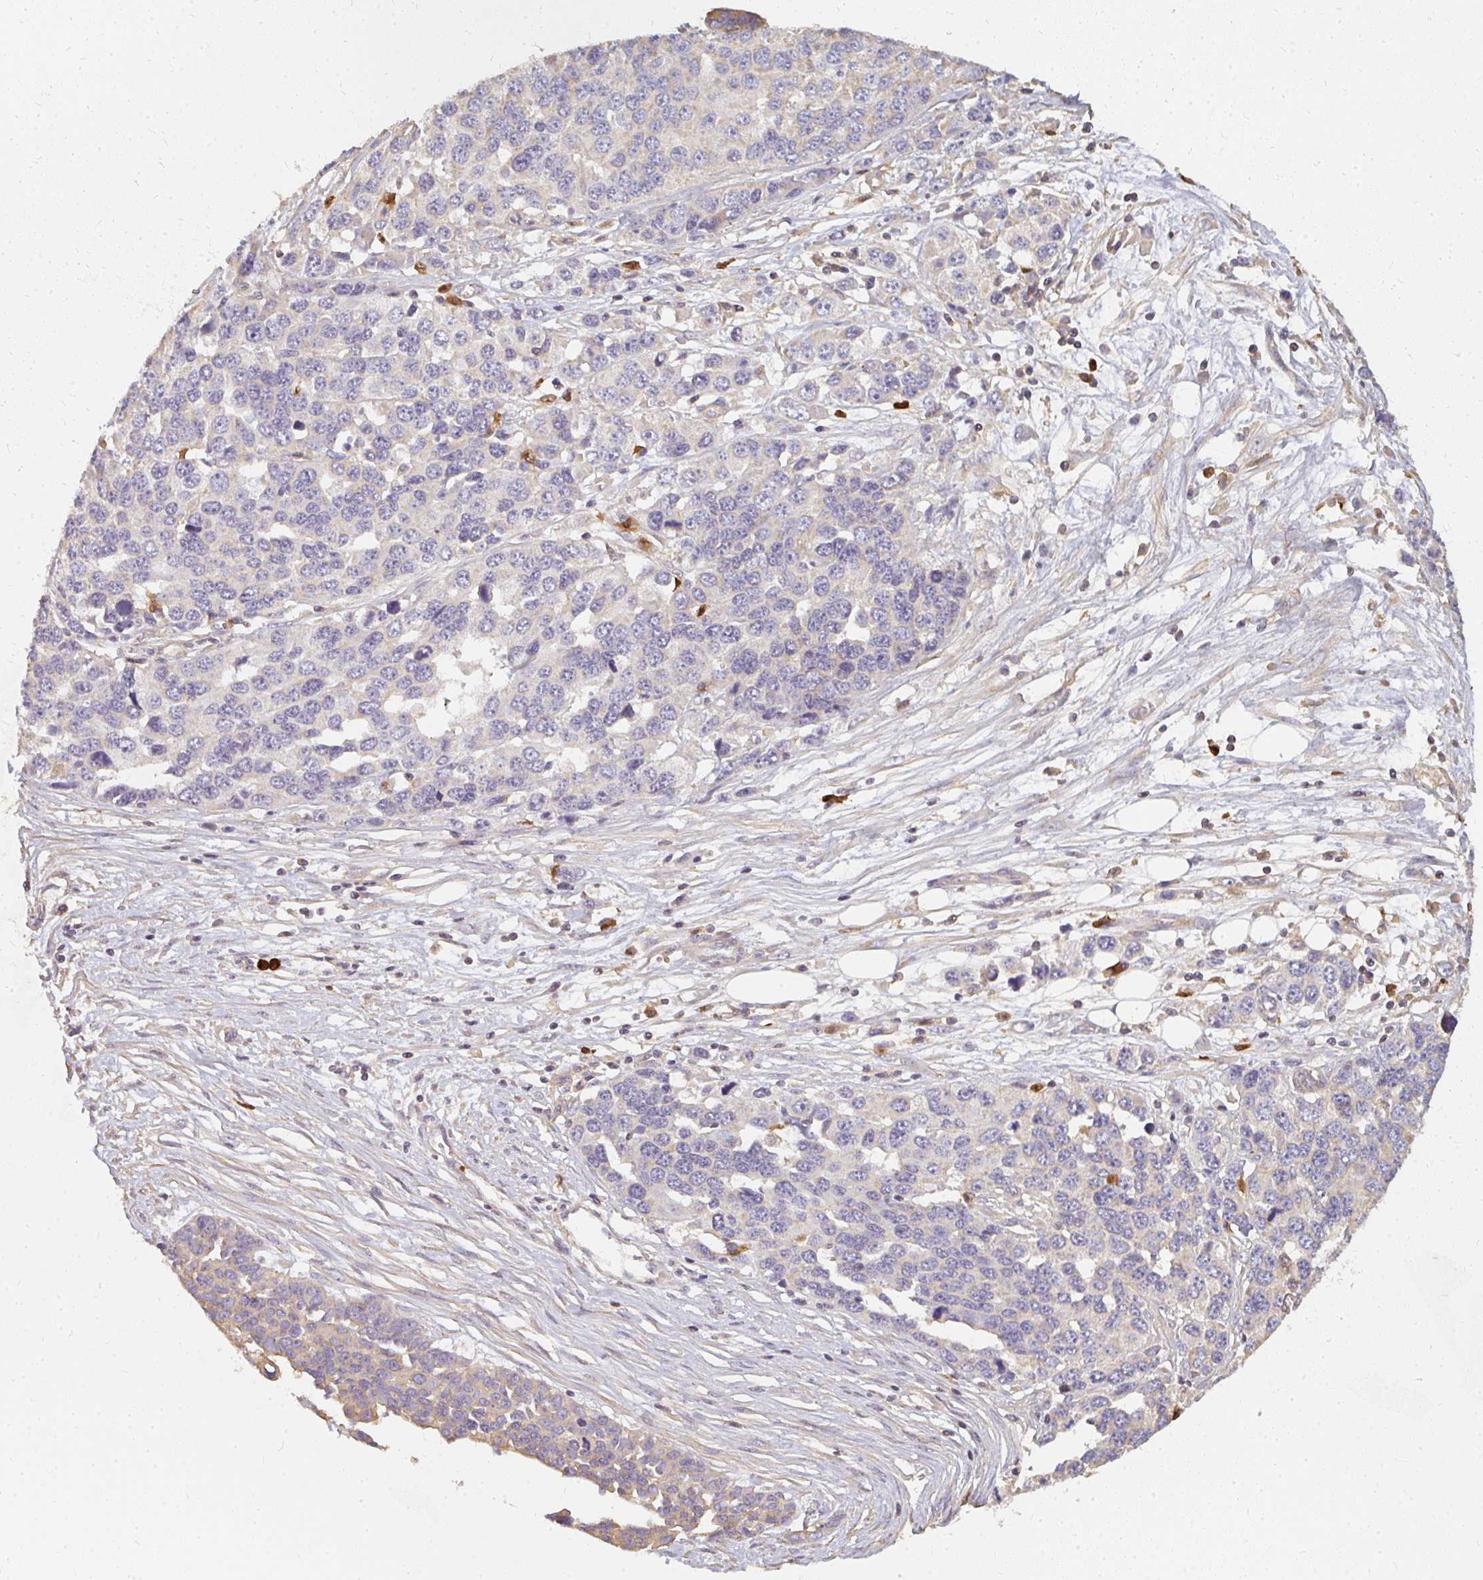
{"staining": {"intensity": "negative", "quantity": "none", "location": "none"}, "tissue": "ovarian cancer", "cell_type": "Tumor cells", "image_type": "cancer", "snomed": [{"axis": "morphology", "description": "Cystadenocarcinoma, serous, NOS"}, {"axis": "topography", "description": "Ovary"}], "caption": "A histopathology image of human serous cystadenocarcinoma (ovarian) is negative for staining in tumor cells.", "gene": "CNTRL", "patient": {"sex": "female", "age": 76}}